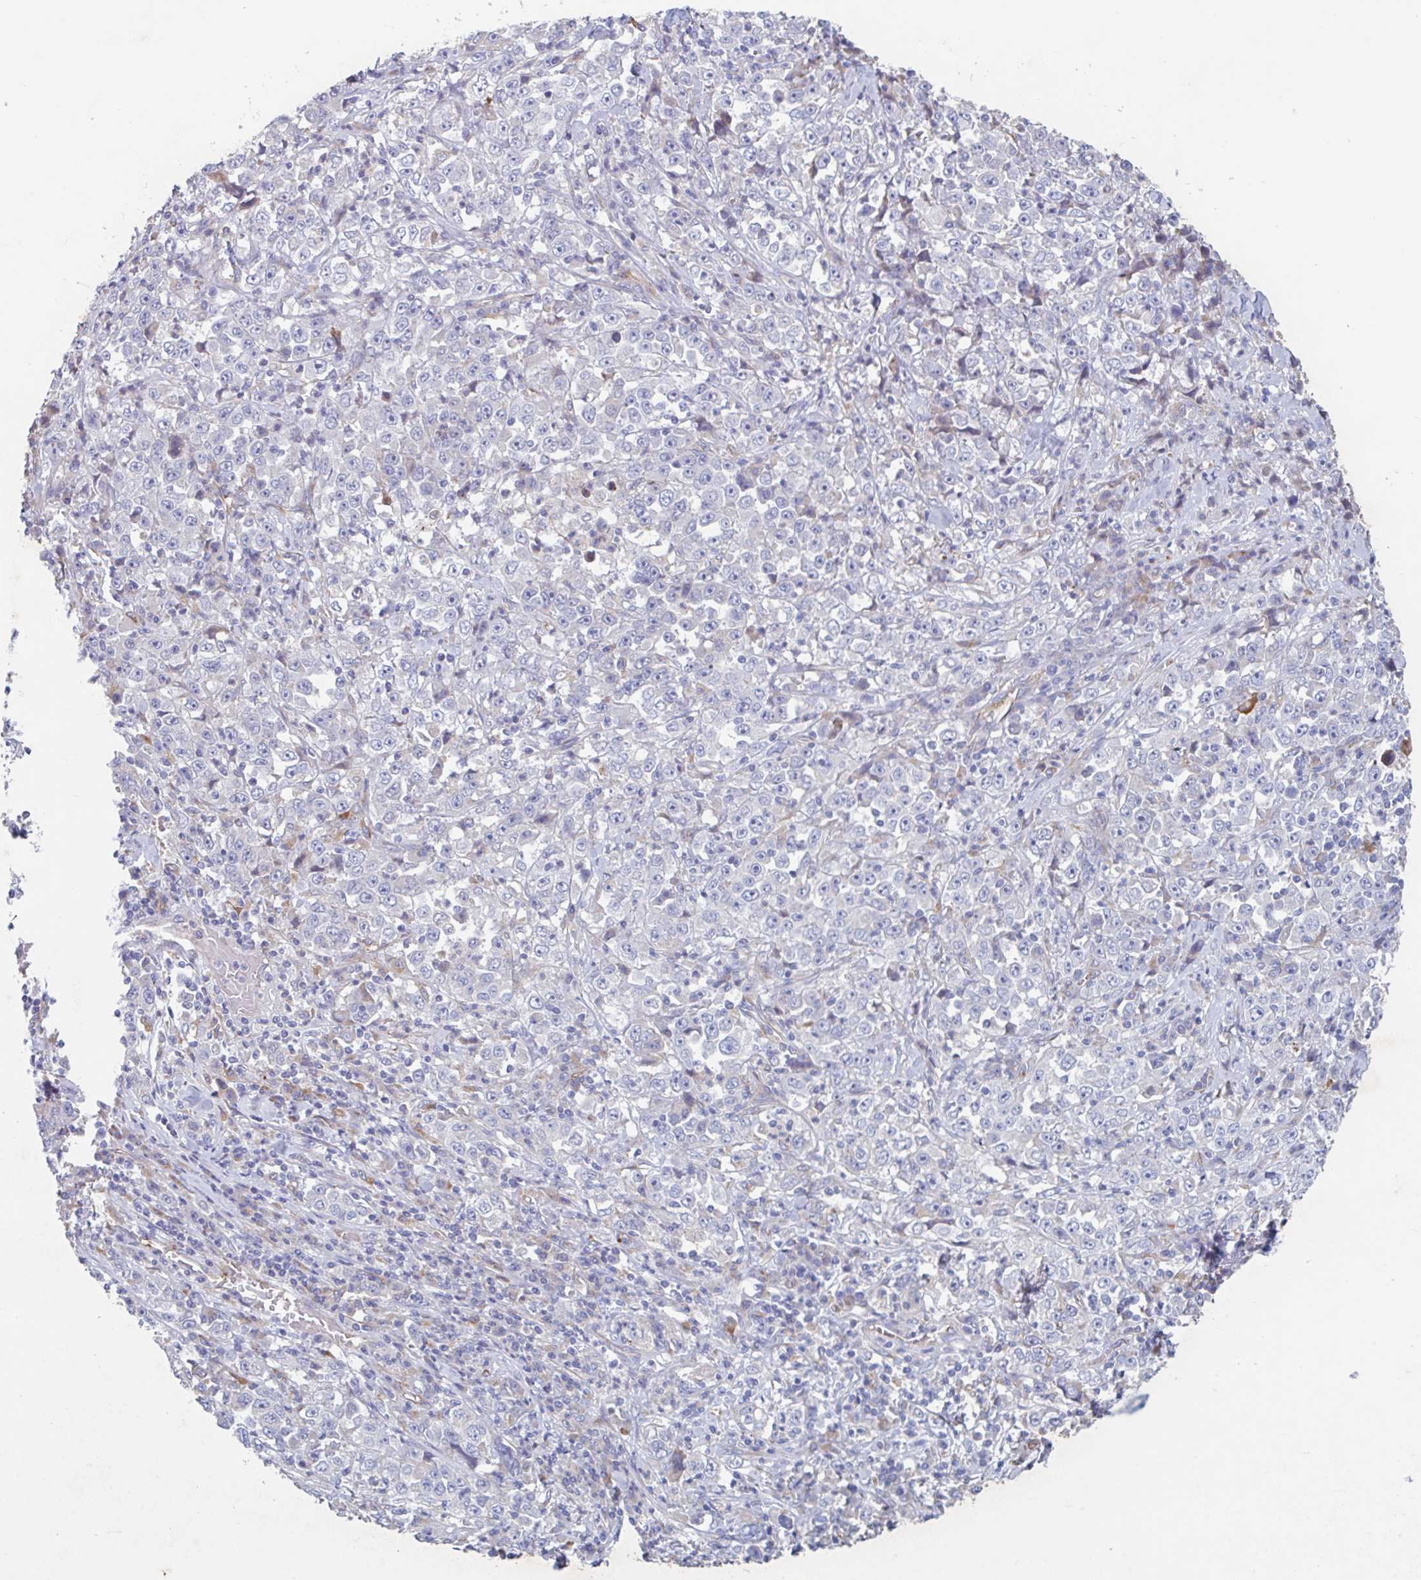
{"staining": {"intensity": "negative", "quantity": "none", "location": "none"}, "tissue": "stomach cancer", "cell_type": "Tumor cells", "image_type": "cancer", "snomed": [{"axis": "morphology", "description": "Normal tissue, NOS"}, {"axis": "morphology", "description": "Adenocarcinoma, NOS"}, {"axis": "topography", "description": "Stomach, upper"}, {"axis": "topography", "description": "Stomach"}], "caption": "Immunohistochemical staining of stomach cancer demonstrates no significant staining in tumor cells.", "gene": "MANBA", "patient": {"sex": "male", "age": 59}}